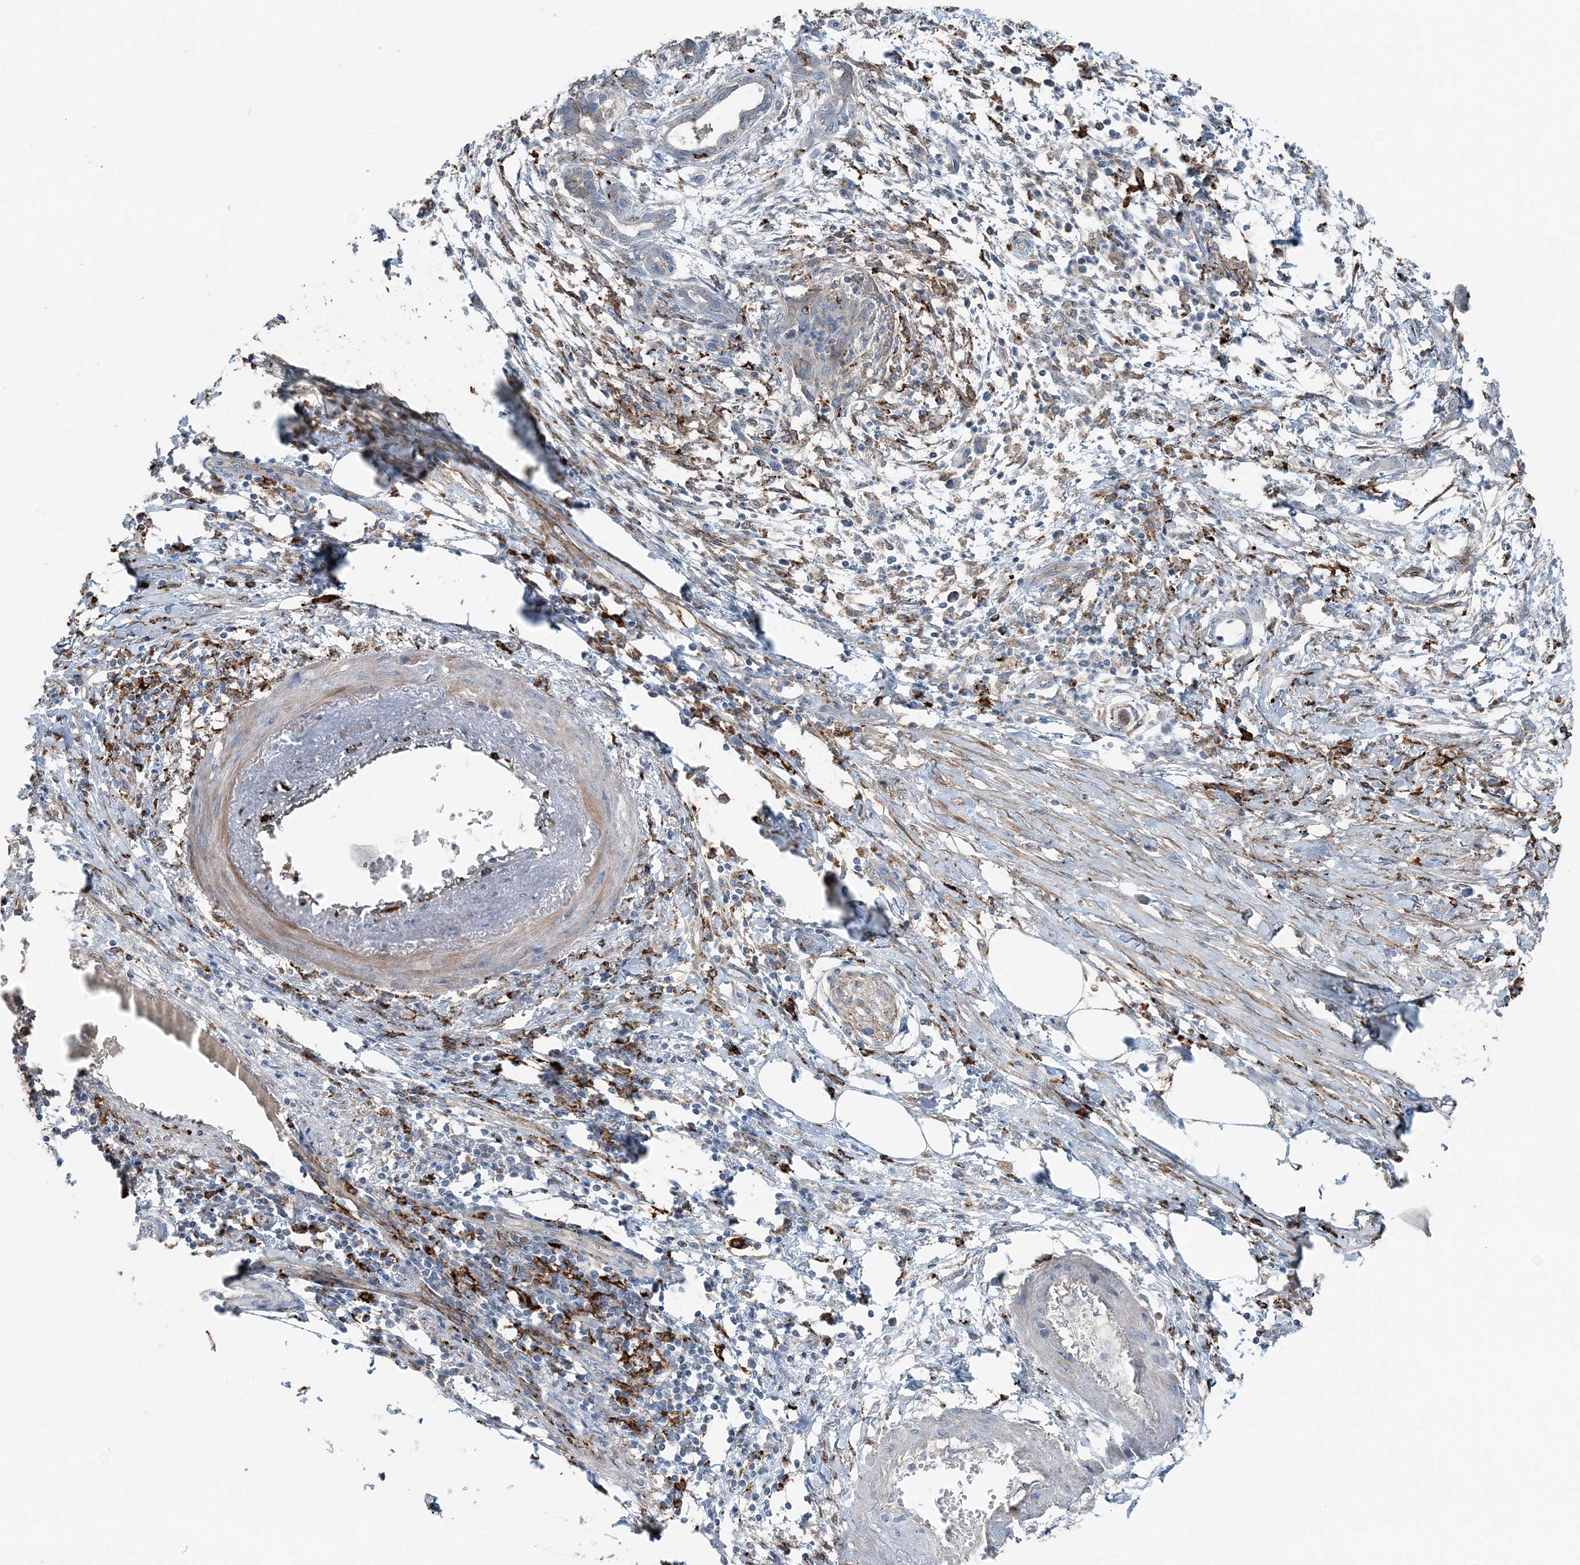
{"staining": {"intensity": "weak", "quantity": "<25%", "location": "cytoplasmic/membranous"}, "tissue": "pancreatic cancer", "cell_type": "Tumor cells", "image_type": "cancer", "snomed": [{"axis": "morphology", "description": "Adenocarcinoma, NOS"}, {"axis": "topography", "description": "Pancreas"}], "caption": "IHC of human pancreatic cancer (adenocarcinoma) exhibits no staining in tumor cells.", "gene": "KY", "patient": {"sex": "female", "age": 55}}